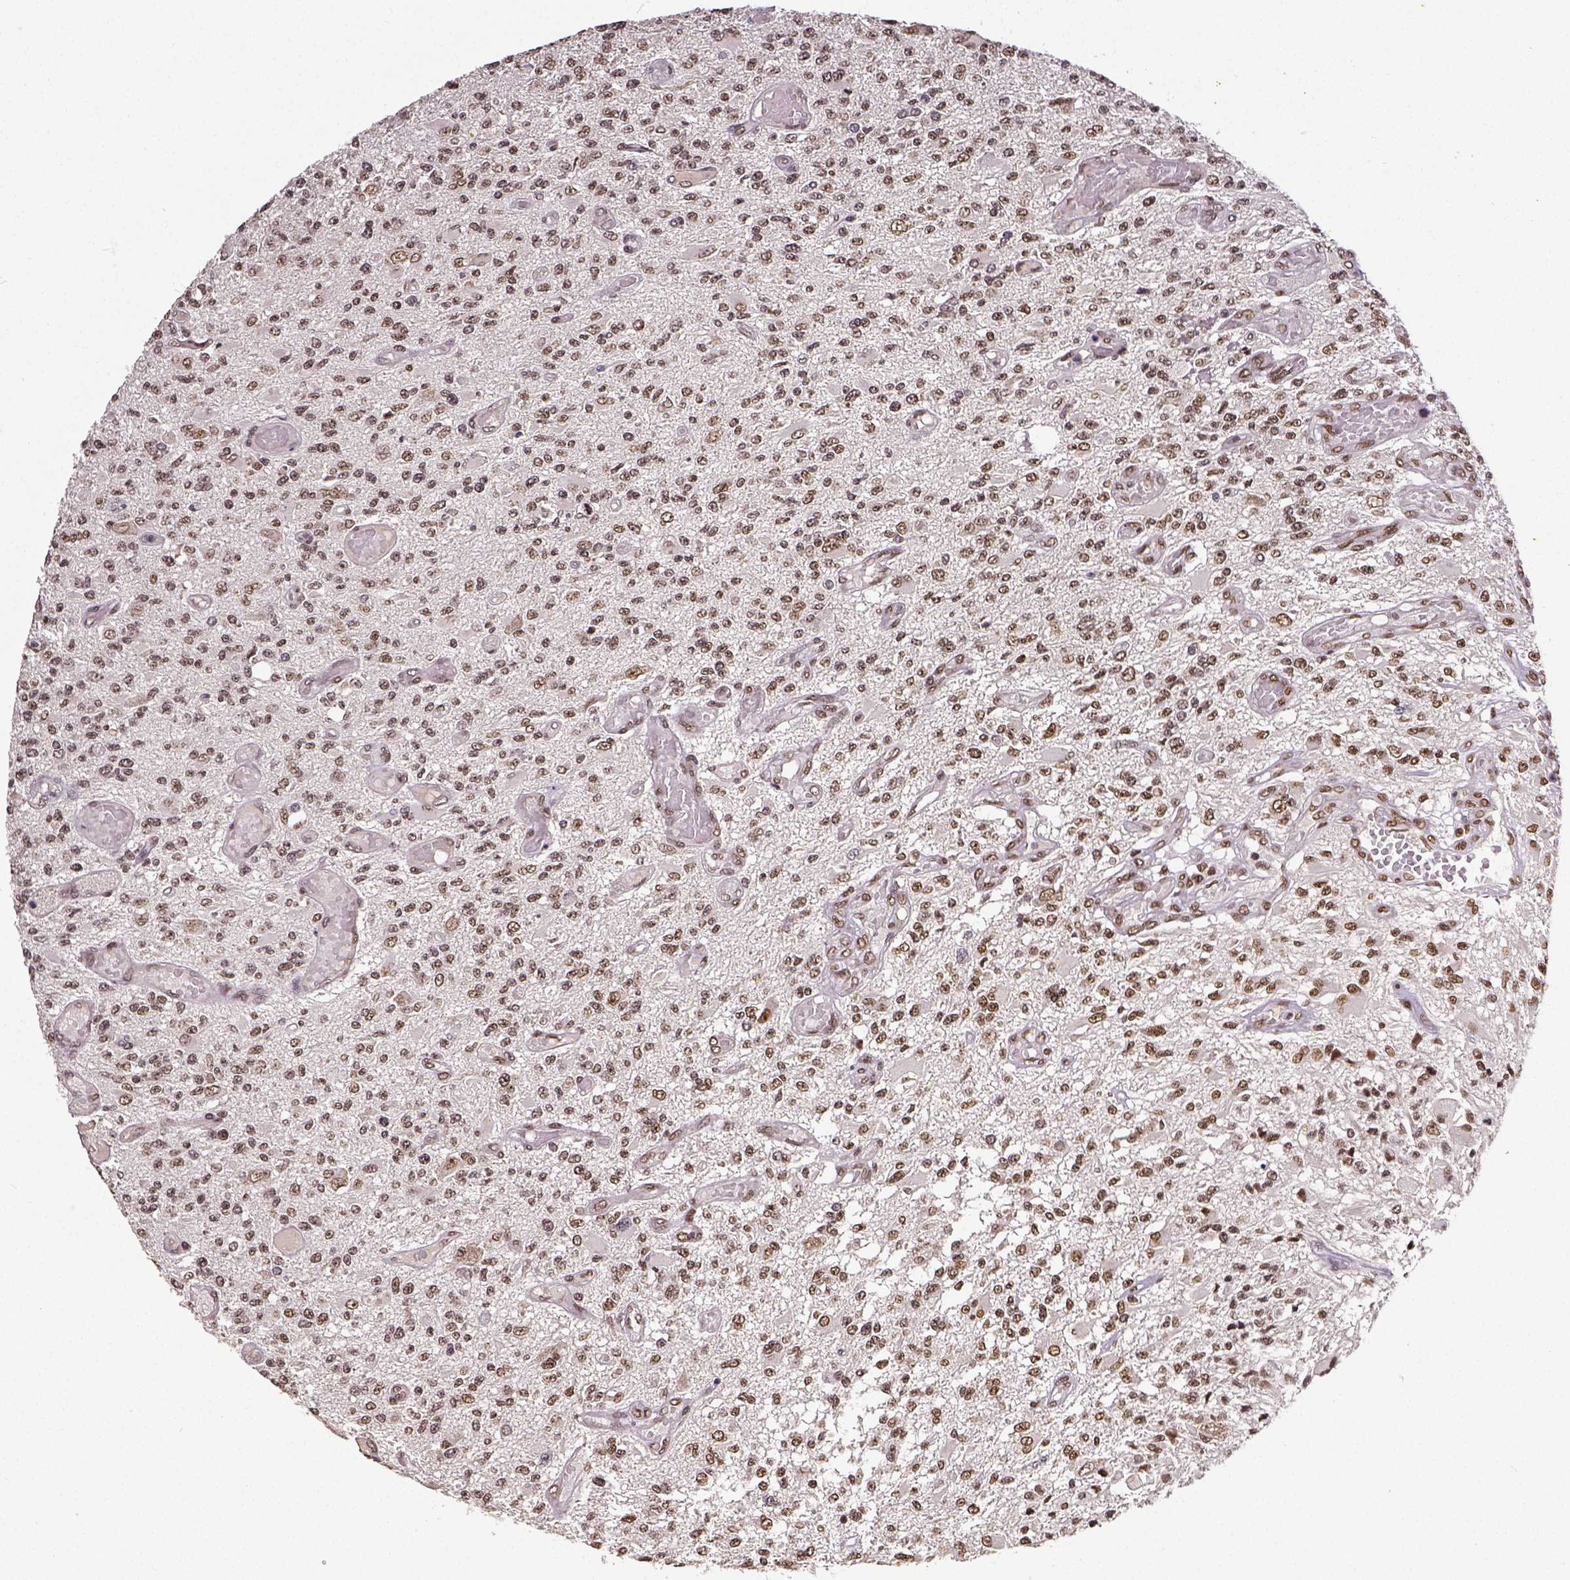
{"staining": {"intensity": "moderate", "quantity": ">75%", "location": "nuclear"}, "tissue": "glioma", "cell_type": "Tumor cells", "image_type": "cancer", "snomed": [{"axis": "morphology", "description": "Glioma, malignant, High grade"}, {"axis": "topography", "description": "Brain"}], "caption": "An immunohistochemistry (IHC) photomicrograph of neoplastic tissue is shown. Protein staining in brown highlights moderate nuclear positivity in malignant glioma (high-grade) within tumor cells.", "gene": "ATRX", "patient": {"sex": "female", "age": 63}}